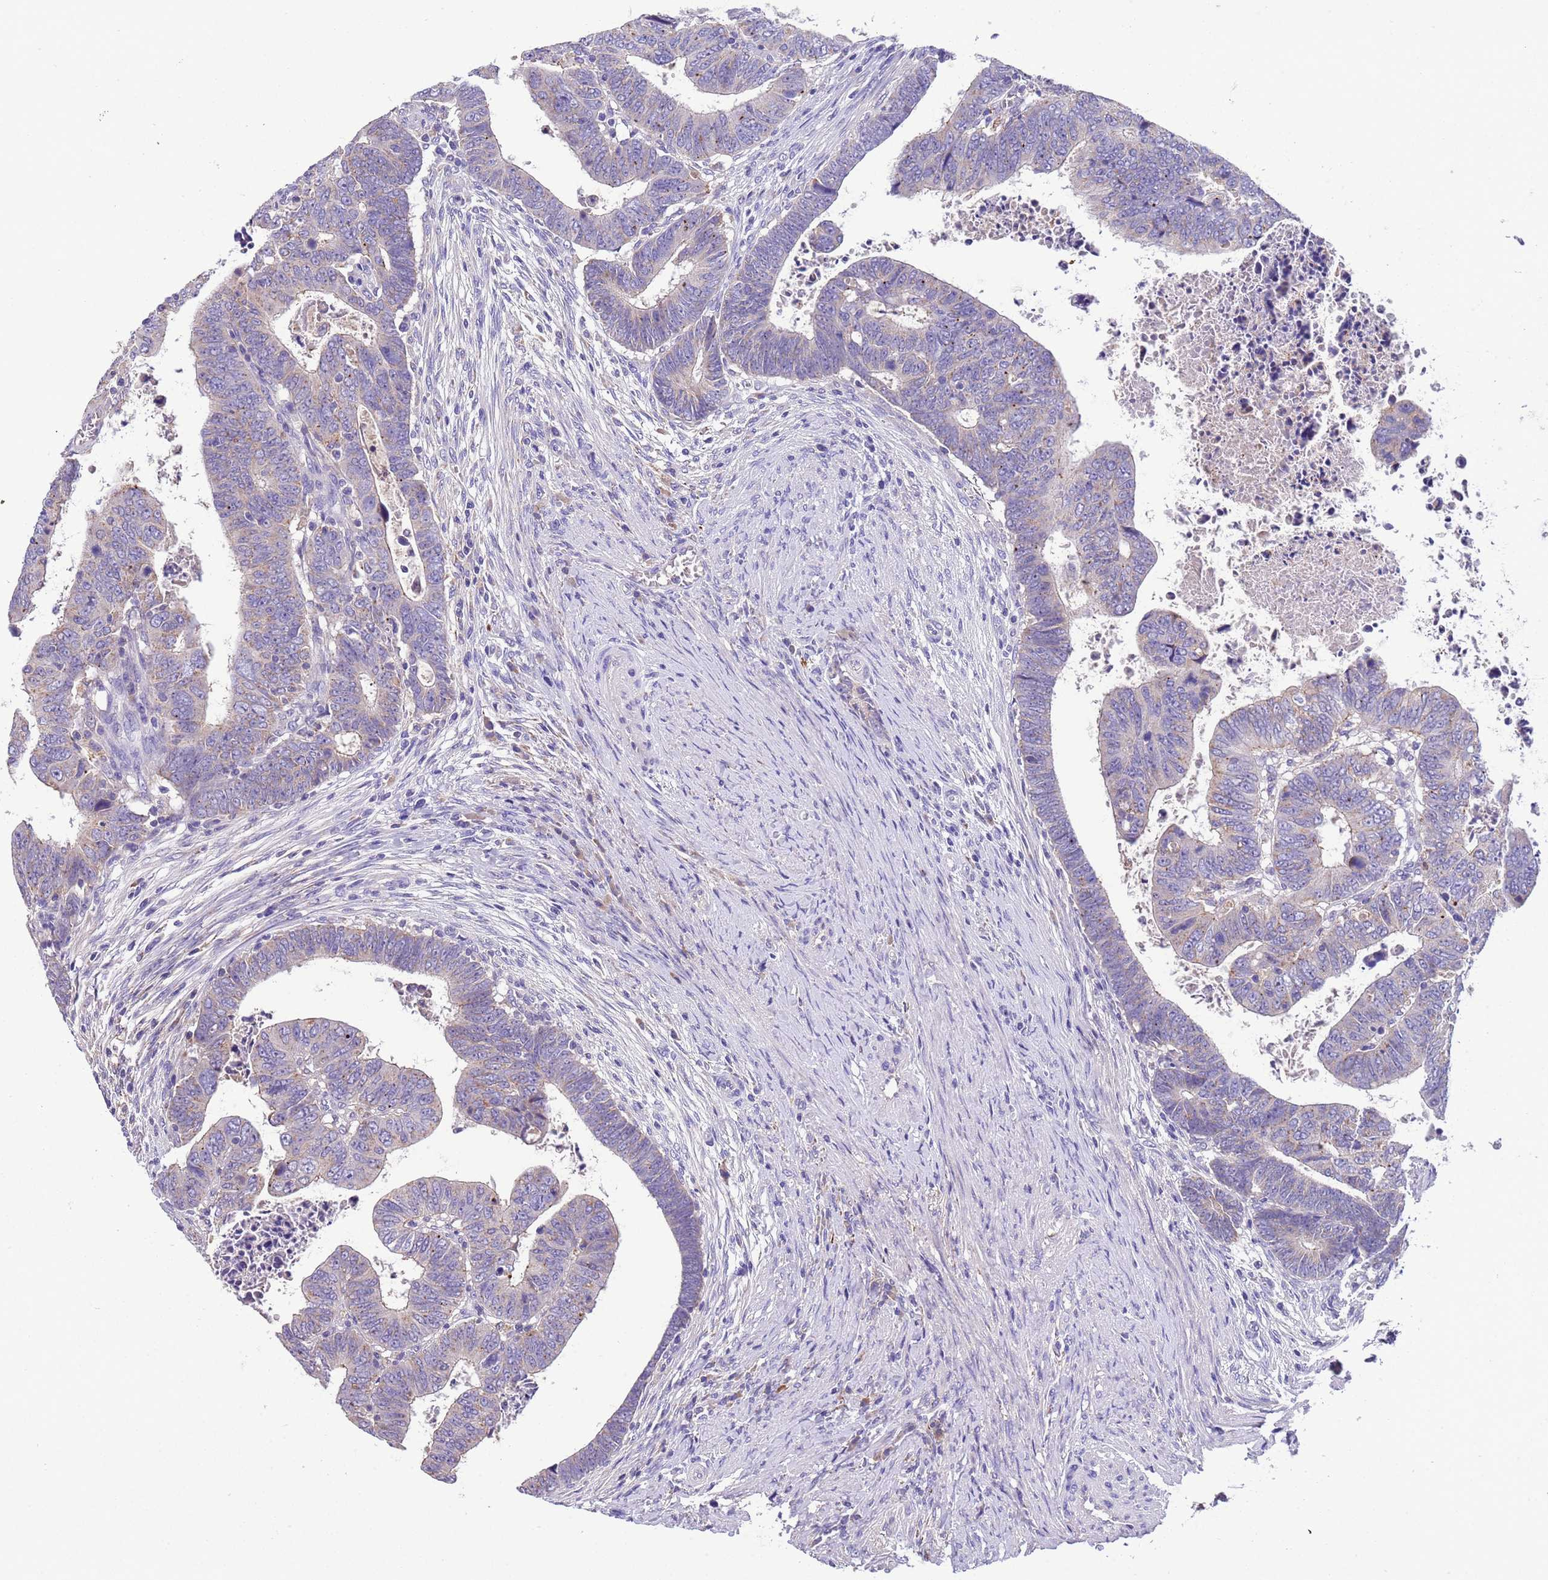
{"staining": {"intensity": "weak", "quantity": "<25%", "location": "cytoplasmic/membranous"}, "tissue": "colorectal cancer", "cell_type": "Tumor cells", "image_type": "cancer", "snomed": [{"axis": "morphology", "description": "Normal tissue, NOS"}, {"axis": "morphology", "description": "Adenocarcinoma, NOS"}, {"axis": "topography", "description": "Rectum"}], "caption": "Tumor cells show no significant positivity in adenocarcinoma (colorectal).", "gene": "SLC24A3", "patient": {"sex": "female", "age": 65}}